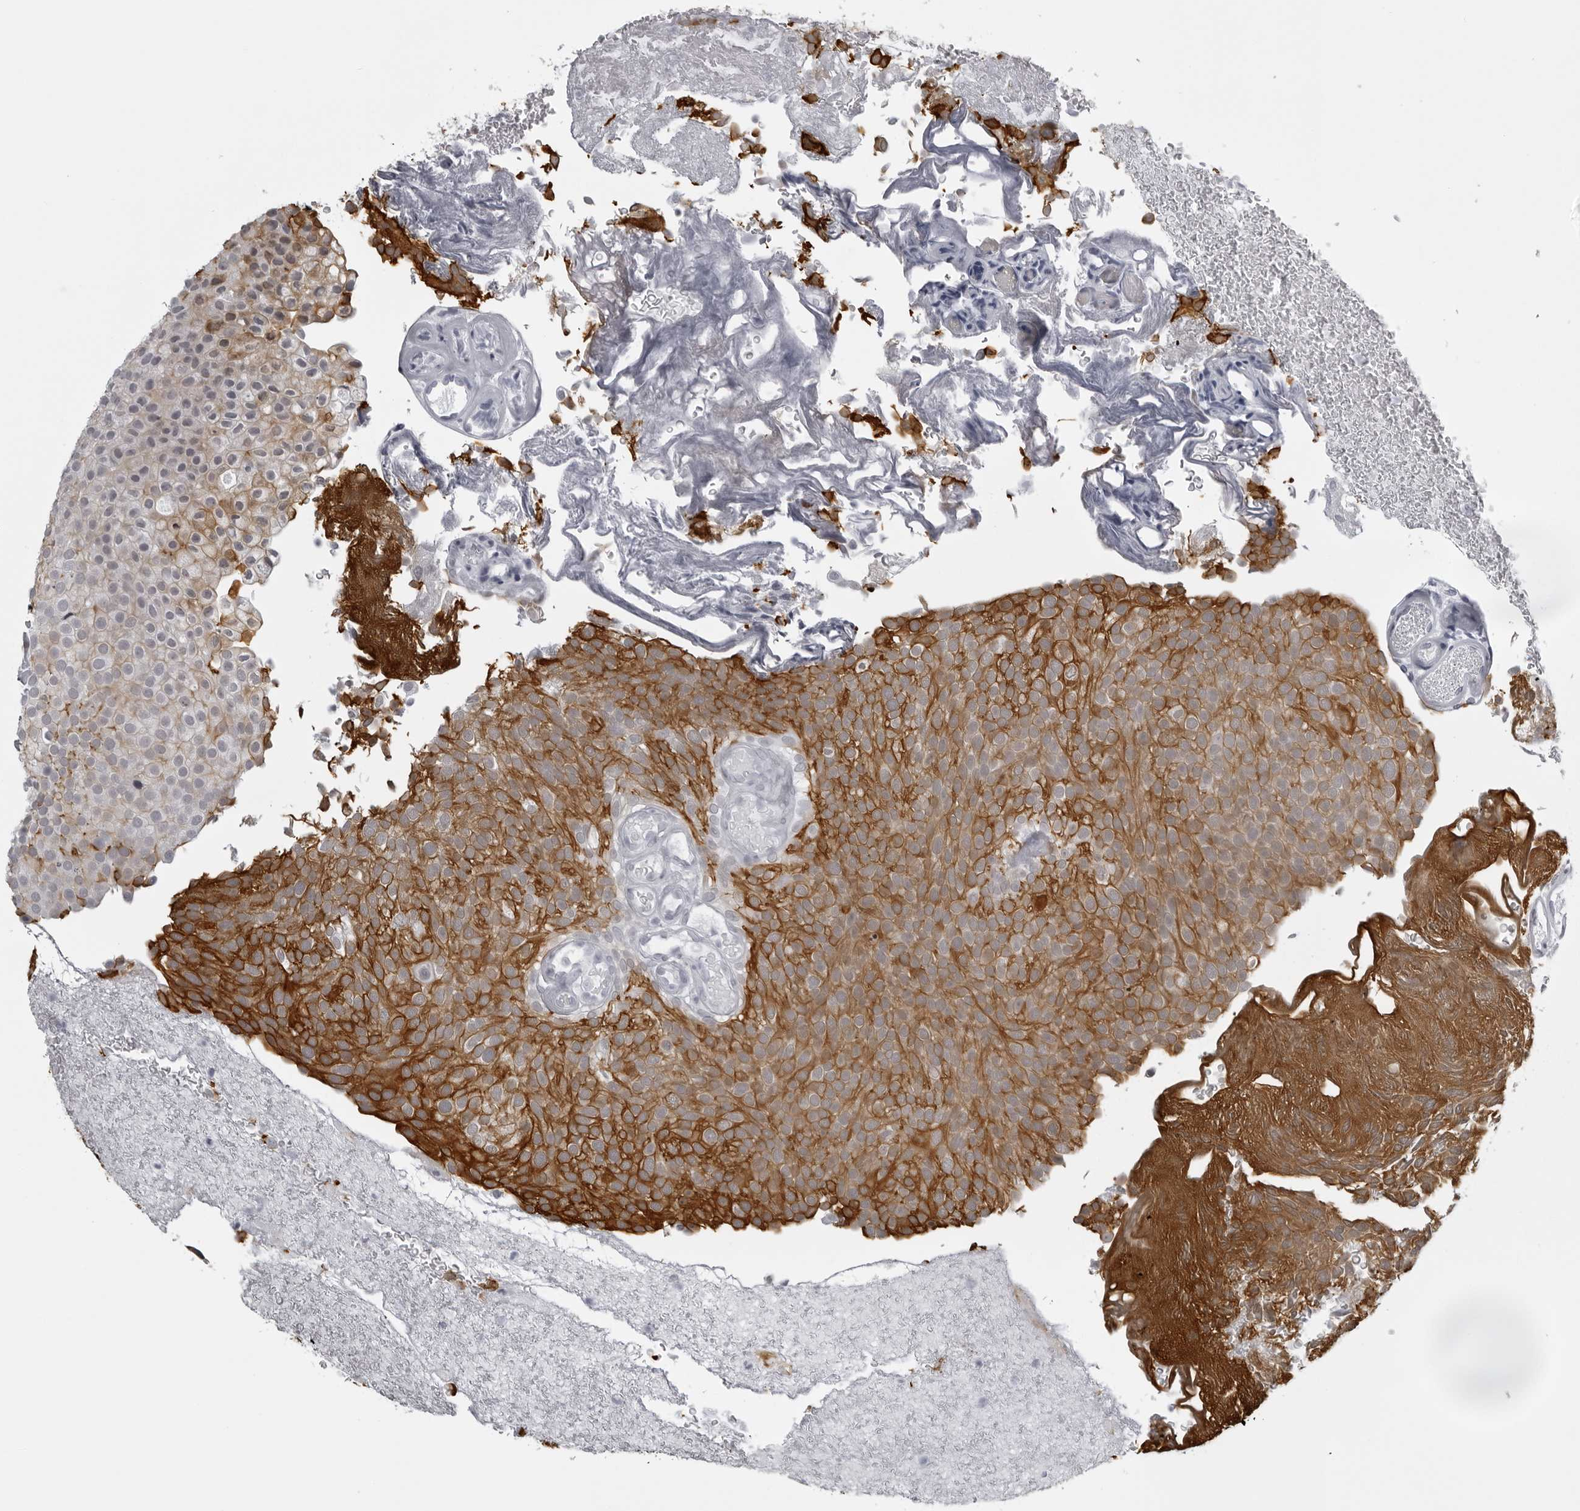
{"staining": {"intensity": "strong", "quantity": ">75%", "location": "cytoplasmic/membranous"}, "tissue": "urothelial cancer", "cell_type": "Tumor cells", "image_type": "cancer", "snomed": [{"axis": "morphology", "description": "Urothelial carcinoma, Low grade"}, {"axis": "topography", "description": "Urinary bladder"}], "caption": "DAB immunohistochemical staining of urothelial cancer exhibits strong cytoplasmic/membranous protein positivity in about >75% of tumor cells. The staining was performed using DAB (3,3'-diaminobenzidine) to visualize the protein expression in brown, while the nuclei were stained in blue with hematoxylin (Magnification: 20x).", "gene": "UROD", "patient": {"sex": "male", "age": 78}}